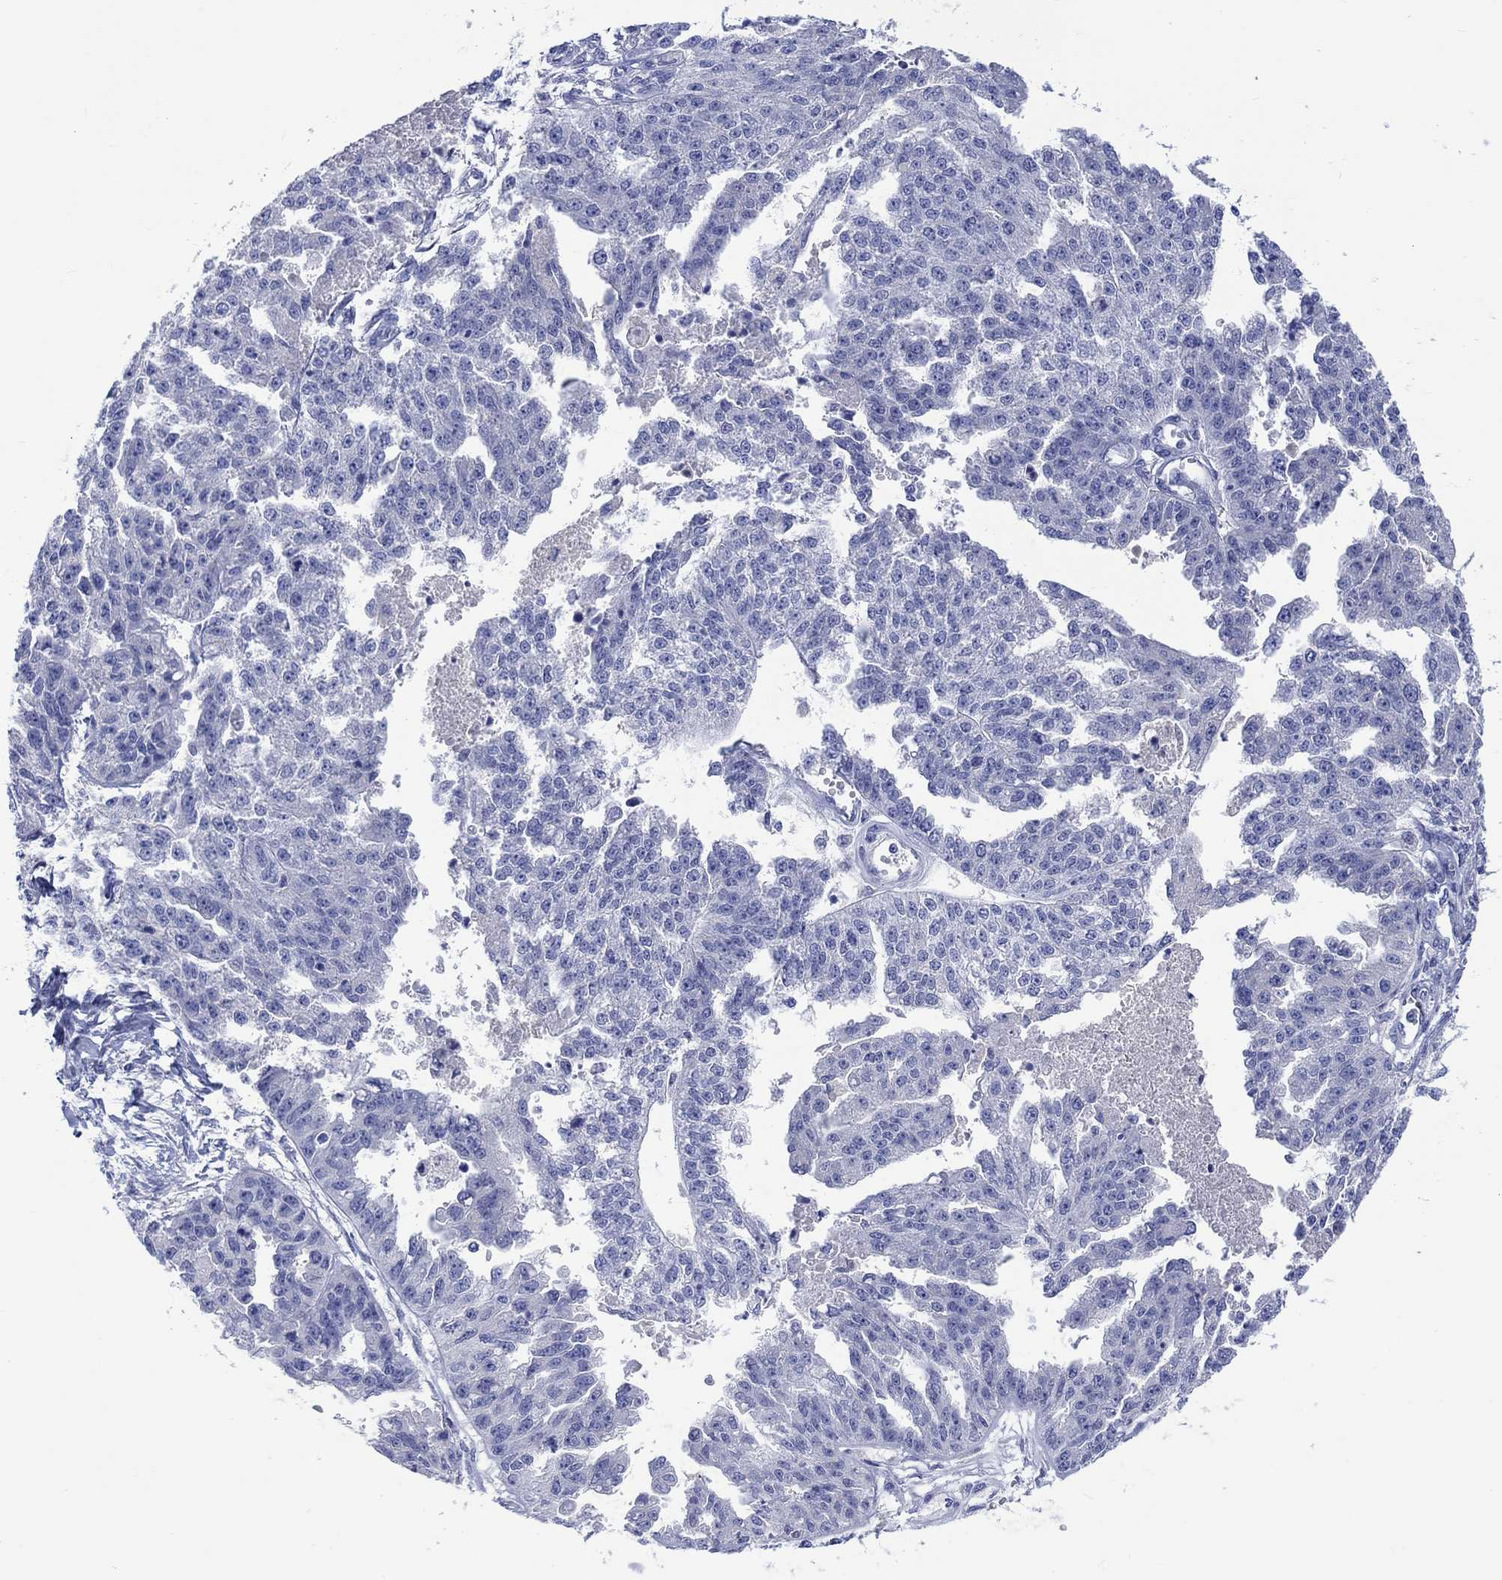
{"staining": {"intensity": "negative", "quantity": "none", "location": "none"}, "tissue": "ovarian cancer", "cell_type": "Tumor cells", "image_type": "cancer", "snomed": [{"axis": "morphology", "description": "Cystadenocarcinoma, serous, NOS"}, {"axis": "topography", "description": "Ovary"}], "caption": "There is no significant staining in tumor cells of ovarian serous cystadenocarcinoma. The staining was performed using DAB (3,3'-diaminobenzidine) to visualize the protein expression in brown, while the nuclei were stained in blue with hematoxylin (Magnification: 20x).", "gene": "TOMM20L", "patient": {"sex": "female", "age": 58}}